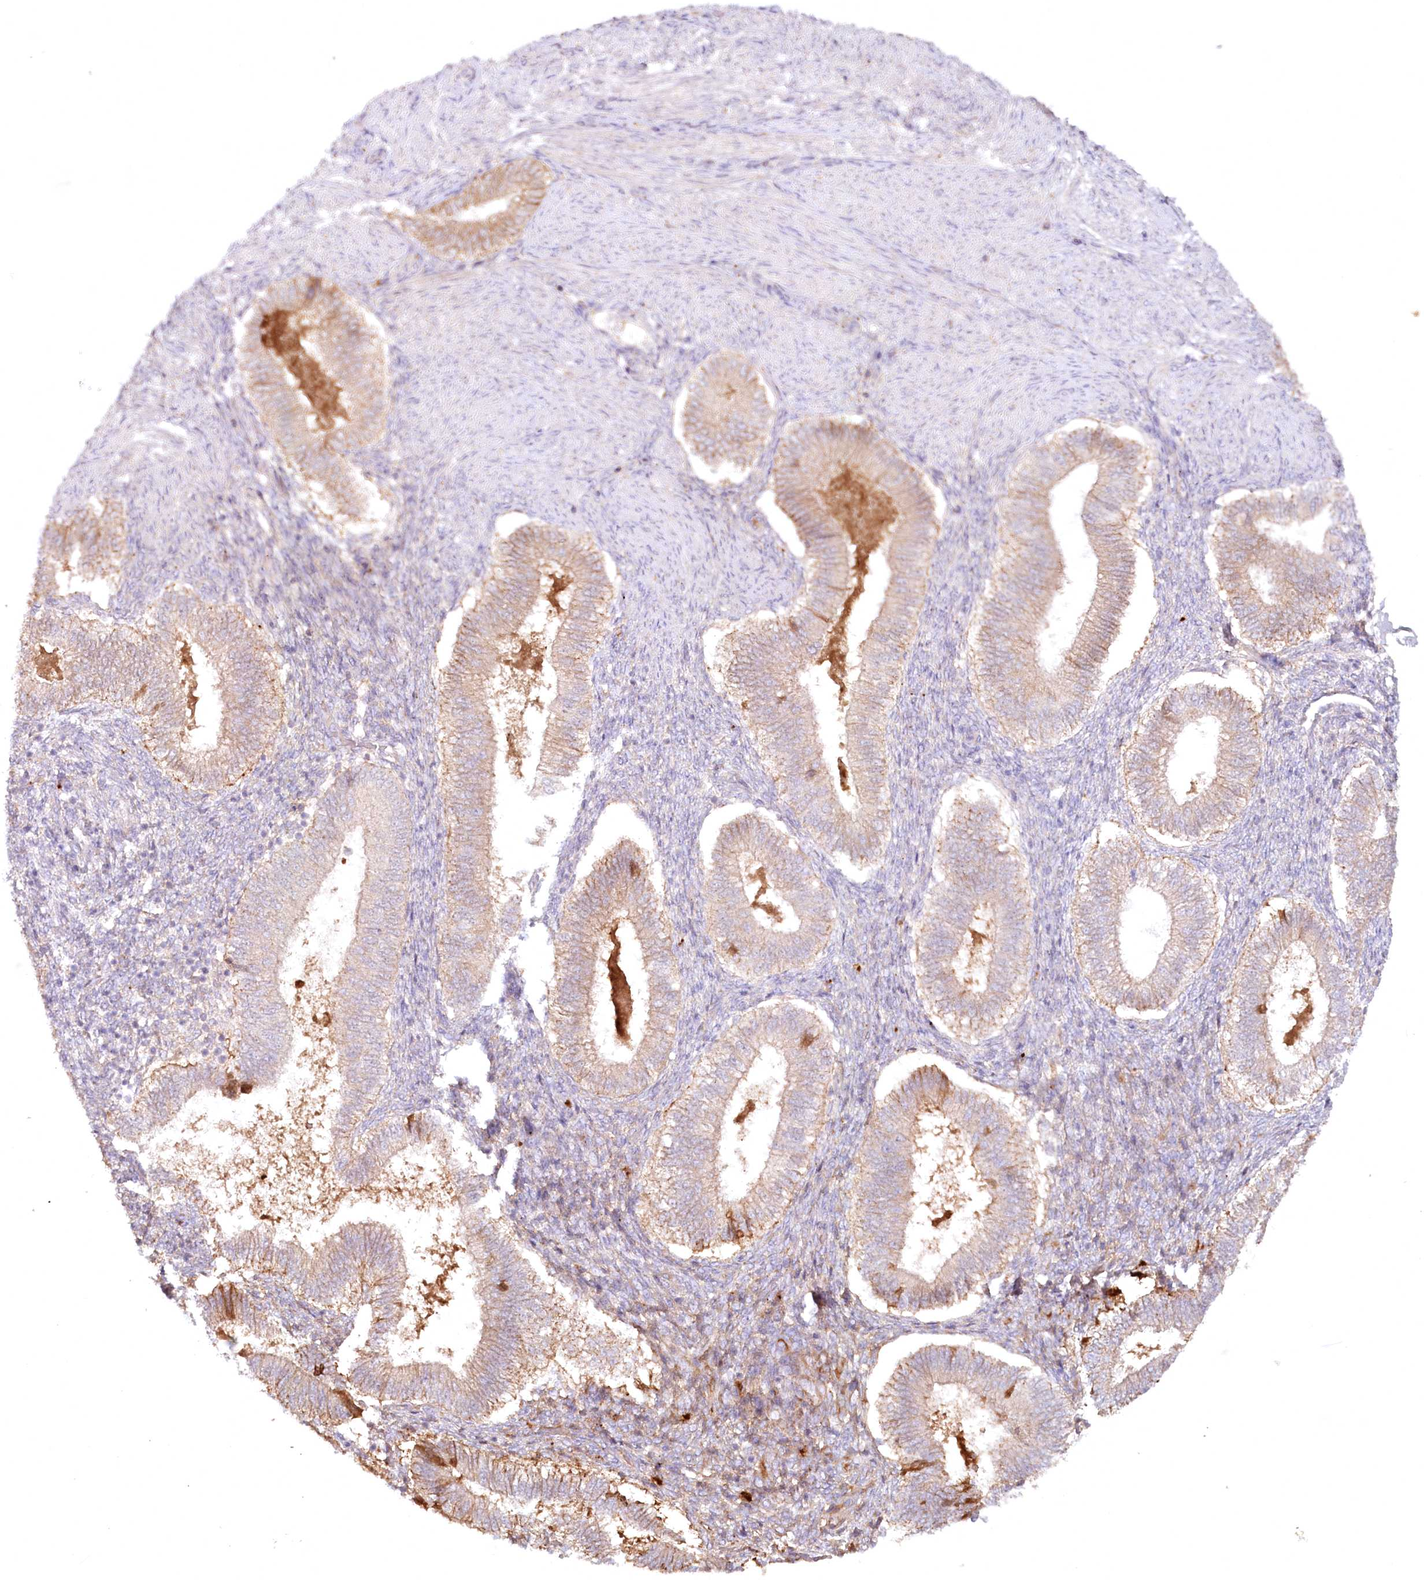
{"staining": {"intensity": "weak", "quantity": "<25%", "location": "cytoplasmic/membranous"}, "tissue": "endometrium", "cell_type": "Cells in endometrial stroma", "image_type": "normal", "snomed": [{"axis": "morphology", "description": "Normal tissue, NOS"}, {"axis": "topography", "description": "Endometrium"}], "caption": "Cells in endometrial stroma are negative for brown protein staining in normal endometrium. Nuclei are stained in blue.", "gene": "PSAPL1", "patient": {"sex": "female", "age": 25}}